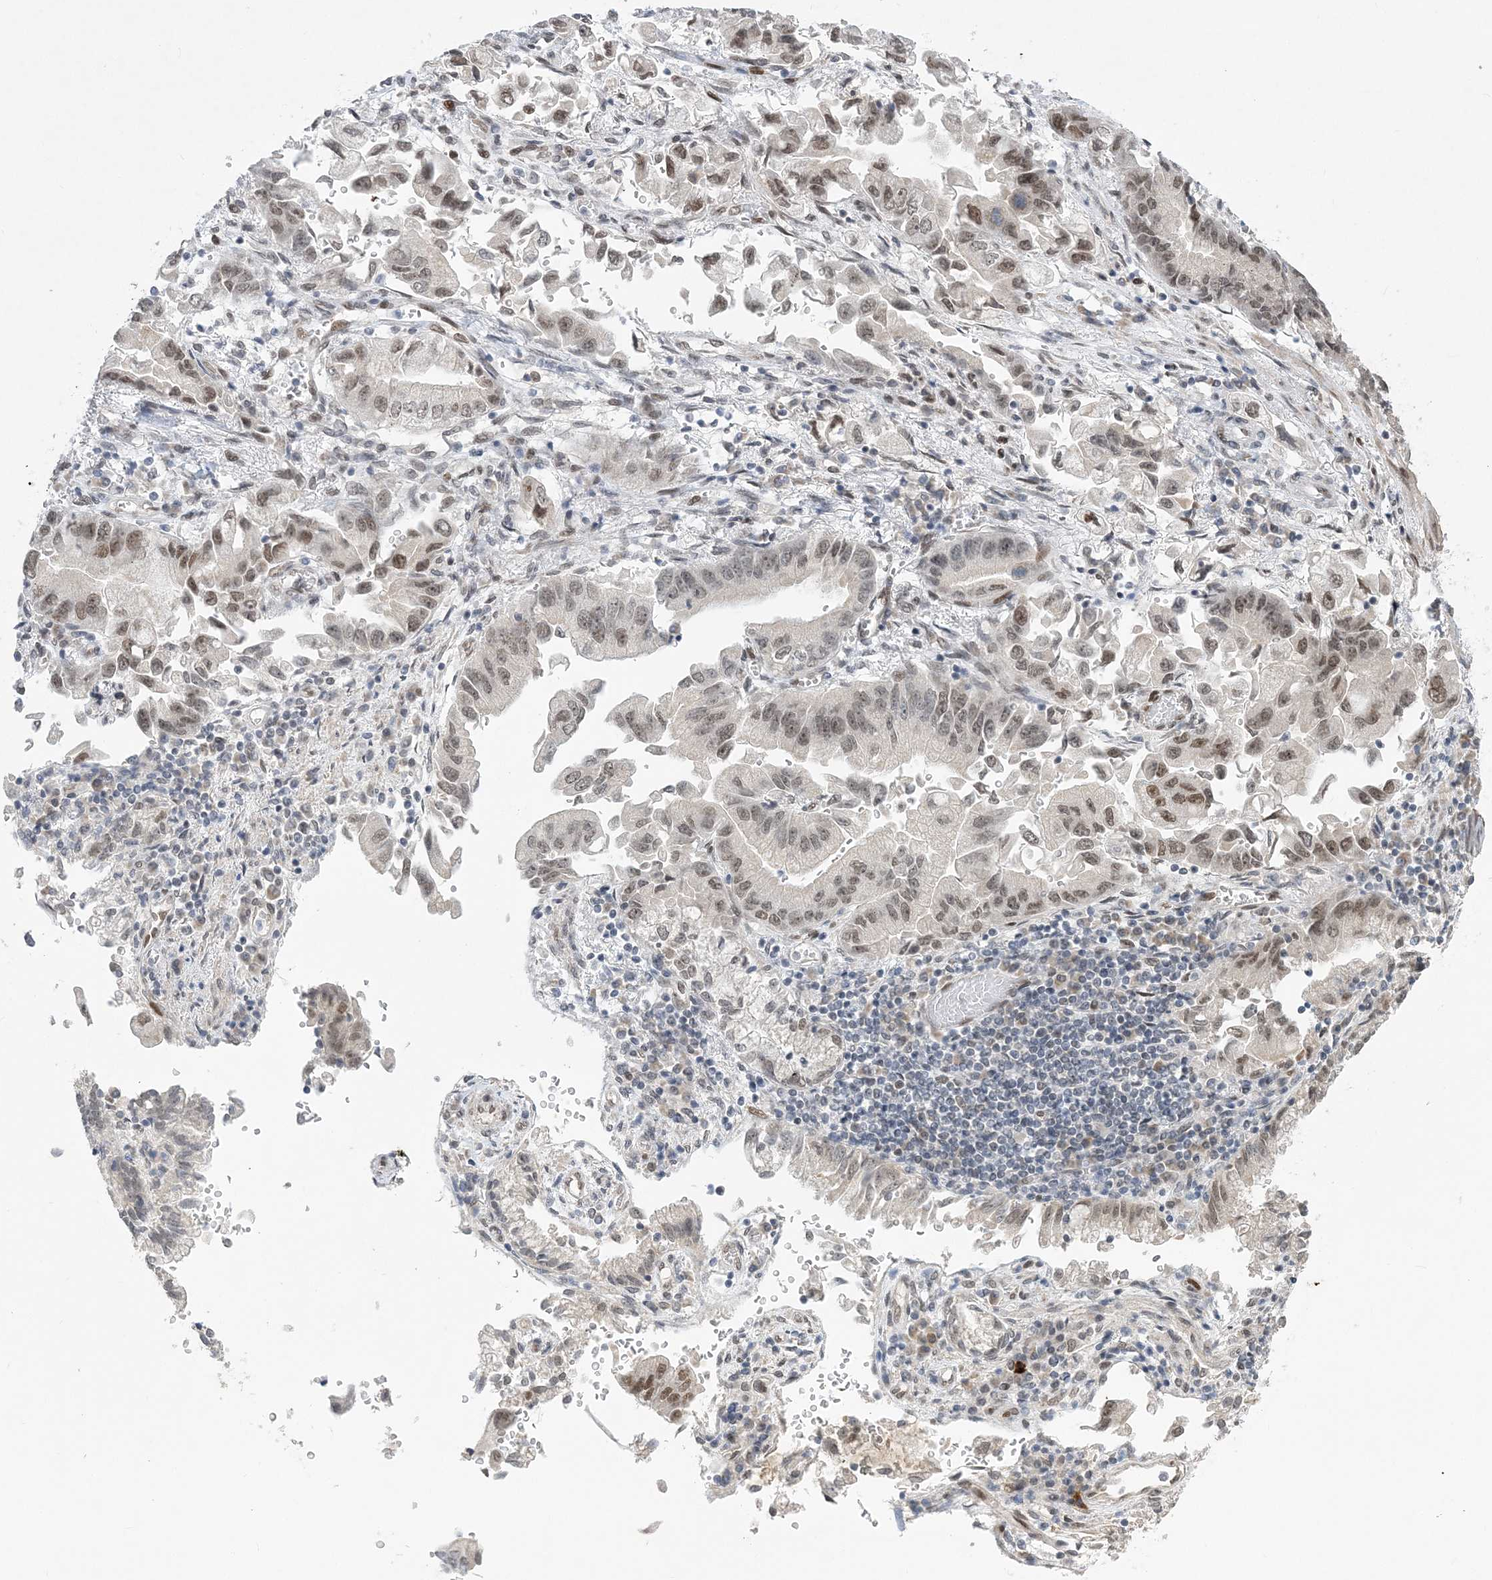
{"staining": {"intensity": "moderate", "quantity": "<25%", "location": "nuclear"}, "tissue": "stomach cancer", "cell_type": "Tumor cells", "image_type": "cancer", "snomed": [{"axis": "morphology", "description": "Adenocarcinoma, NOS"}, {"axis": "topography", "description": "Stomach"}], "caption": "A low amount of moderate nuclear positivity is appreciated in about <25% of tumor cells in stomach adenocarcinoma tissue.", "gene": "WAC", "patient": {"sex": "male", "age": 62}}